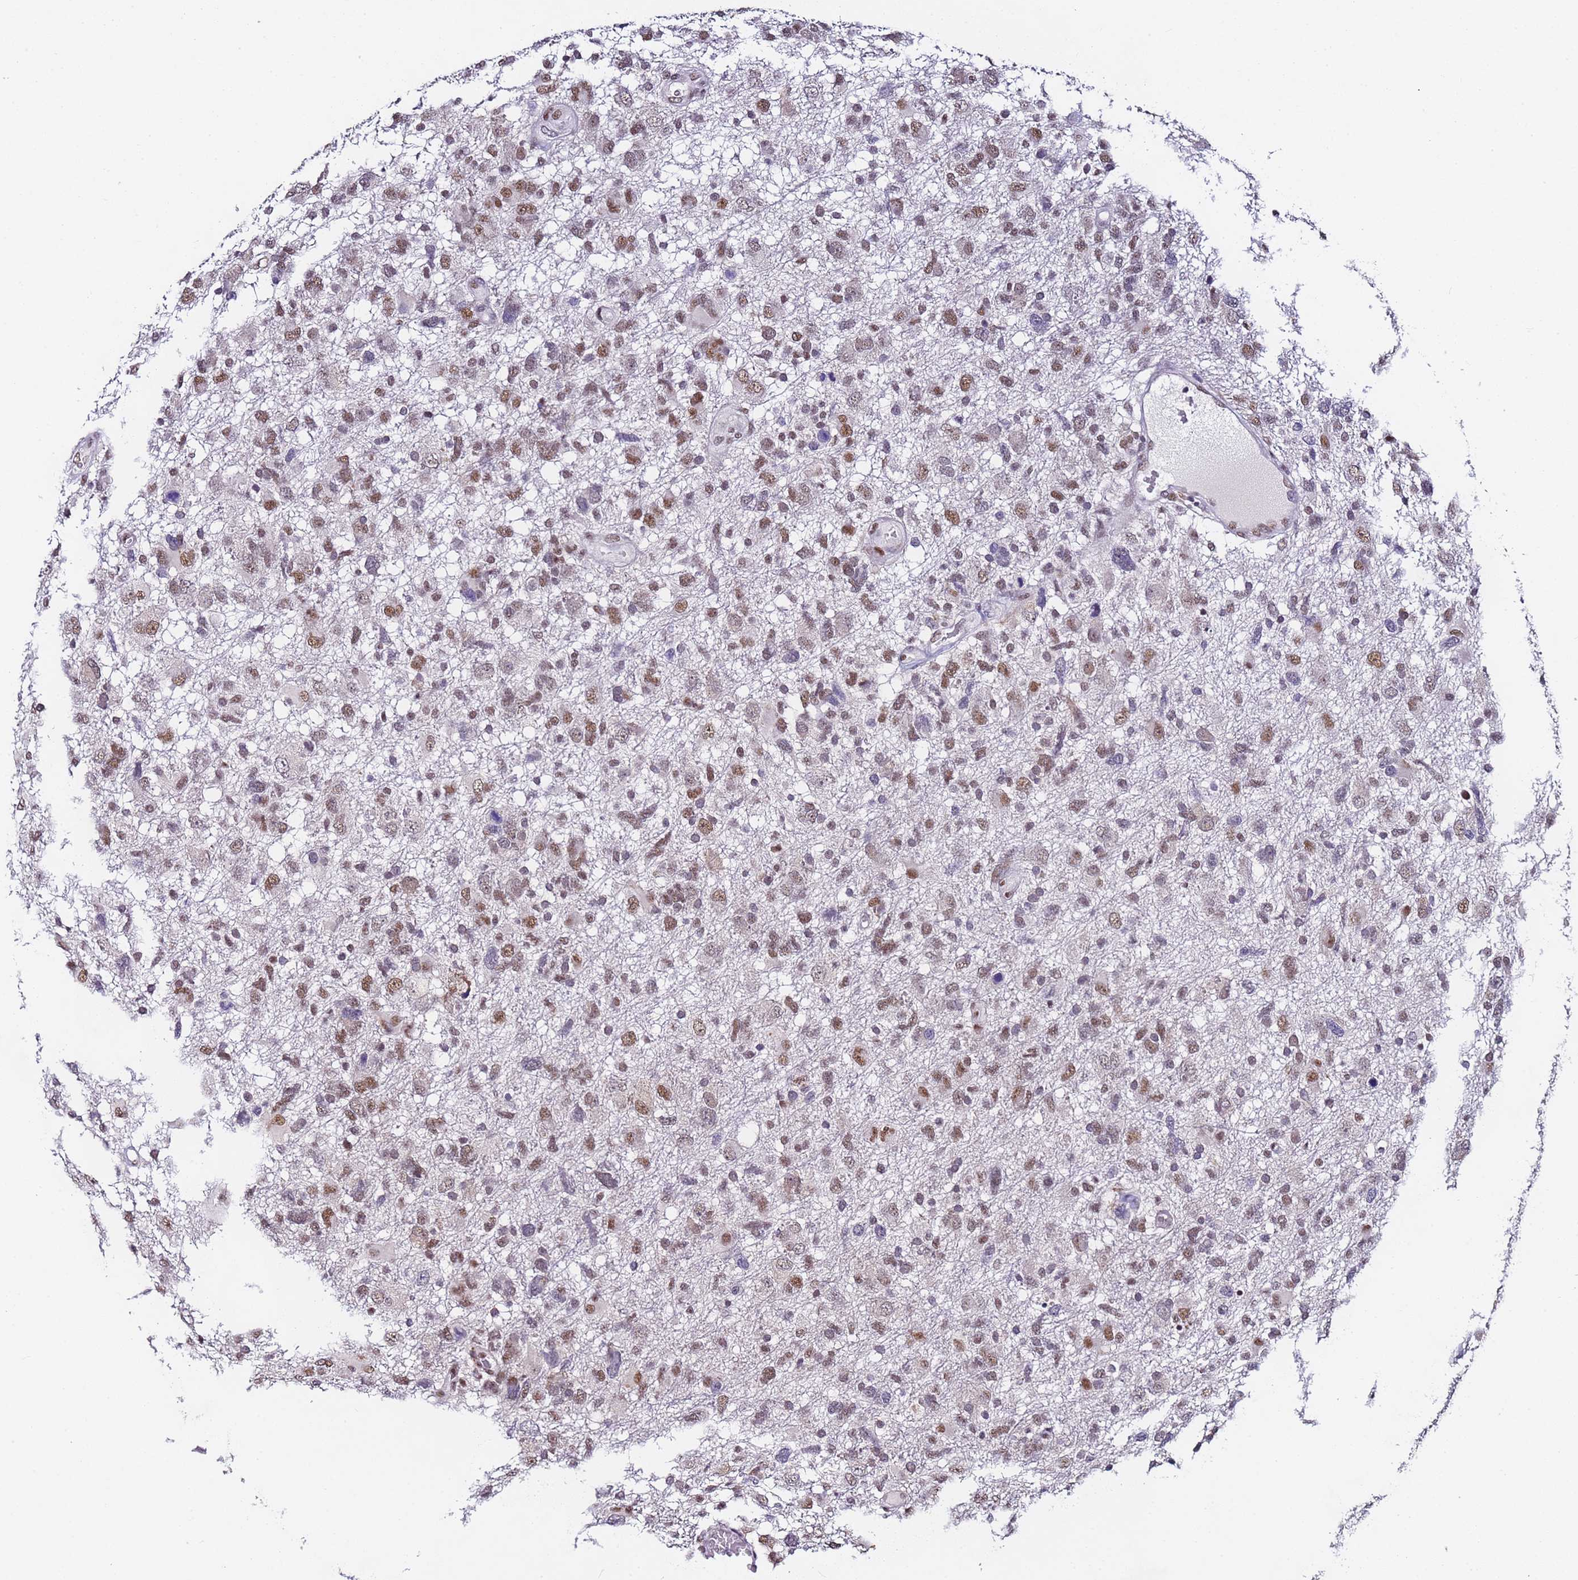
{"staining": {"intensity": "moderate", "quantity": ">75%", "location": "nuclear"}, "tissue": "glioma", "cell_type": "Tumor cells", "image_type": "cancer", "snomed": [{"axis": "morphology", "description": "Glioma, malignant, High grade"}, {"axis": "topography", "description": "Brain"}], "caption": "The image reveals staining of malignant glioma (high-grade), revealing moderate nuclear protein staining (brown color) within tumor cells. Ihc stains the protein in brown and the nuclei are stained blue.", "gene": "FNBP4", "patient": {"sex": "male", "age": 61}}